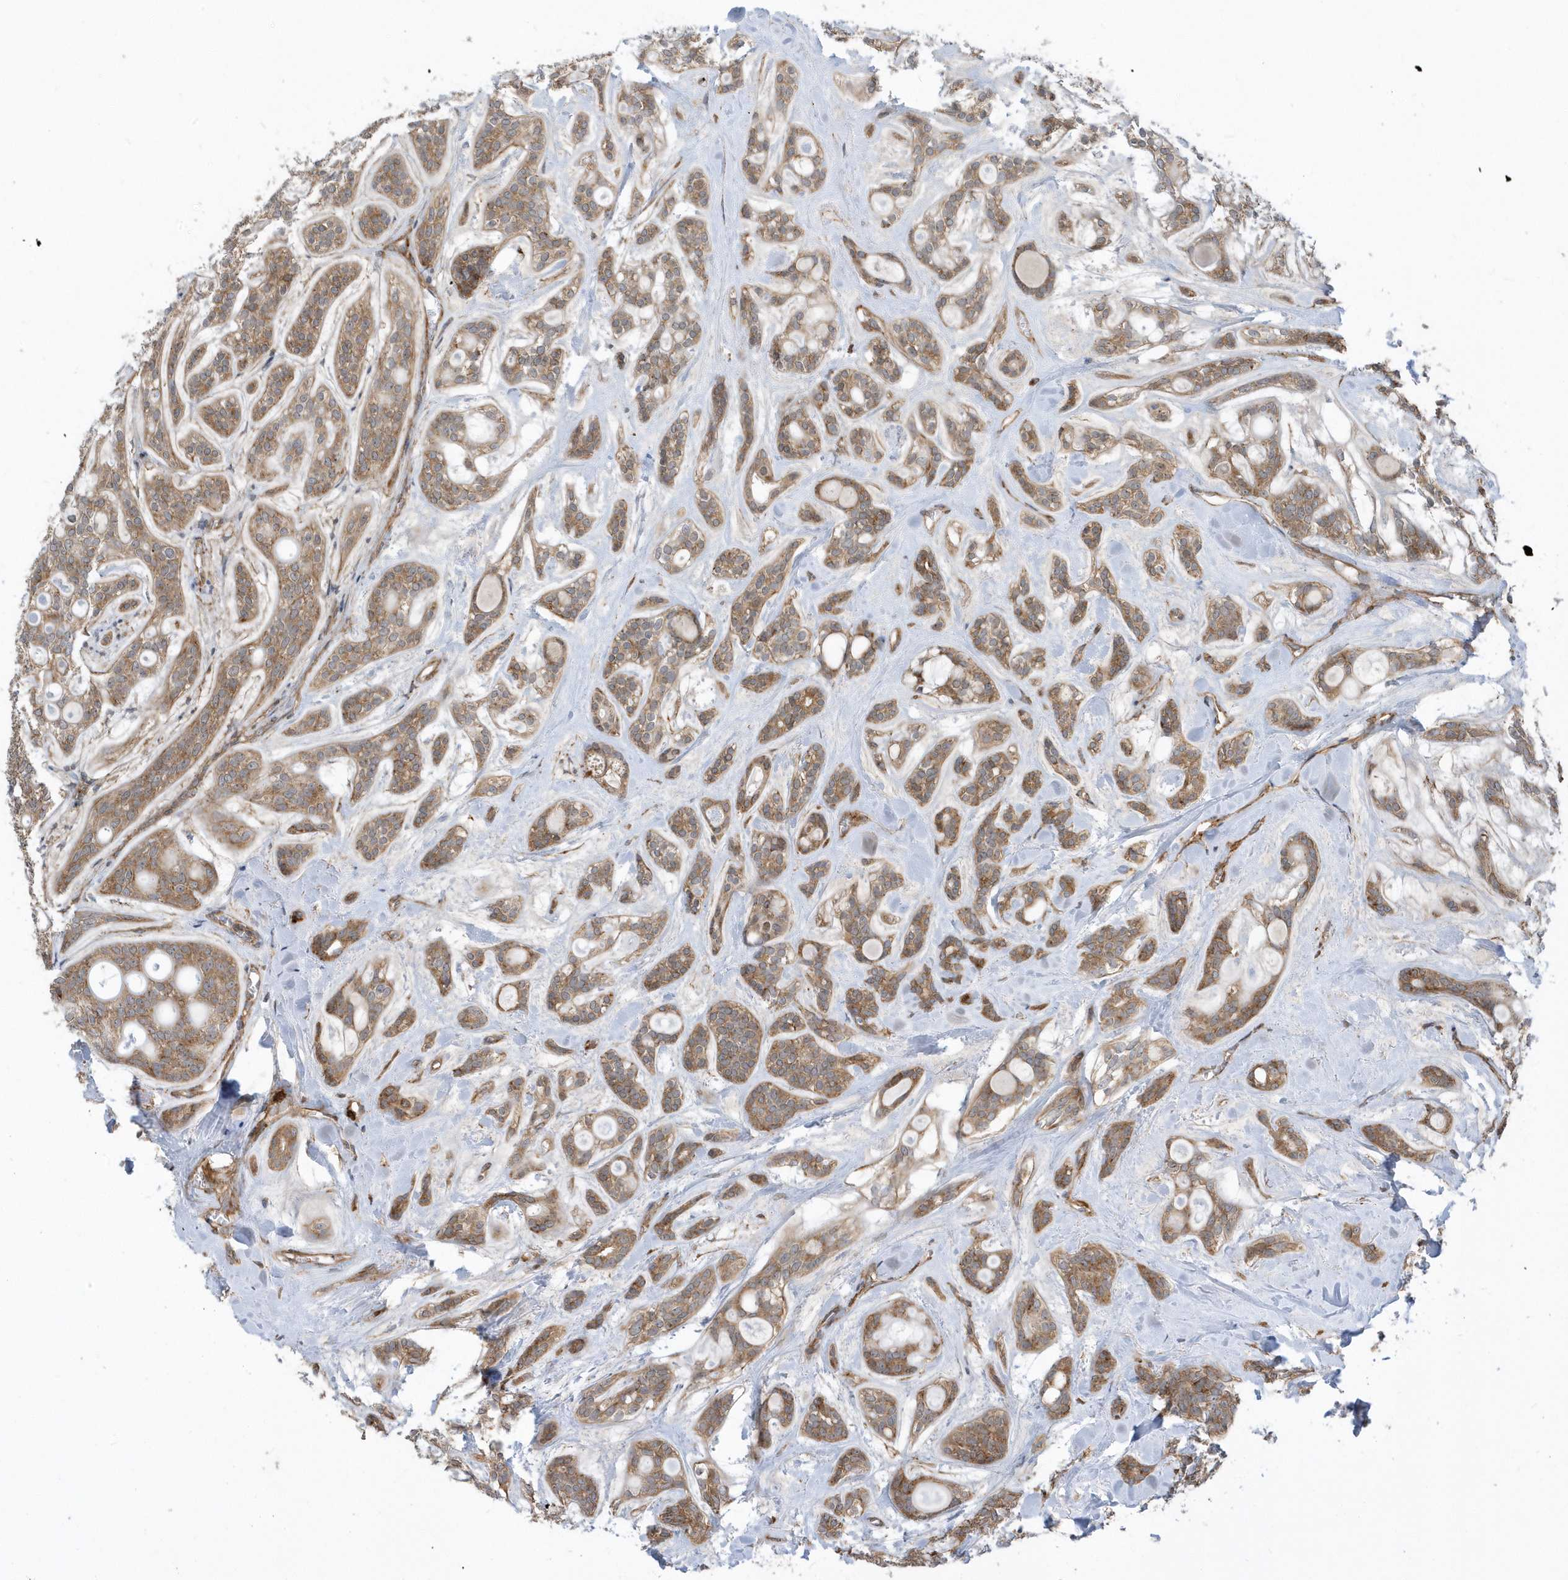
{"staining": {"intensity": "moderate", "quantity": ">75%", "location": "cytoplasmic/membranous"}, "tissue": "head and neck cancer", "cell_type": "Tumor cells", "image_type": "cancer", "snomed": [{"axis": "morphology", "description": "Adenocarcinoma, NOS"}, {"axis": "topography", "description": "Head-Neck"}], "caption": "About >75% of tumor cells in head and neck adenocarcinoma display moderate cytoplasmic/membranous protein positivity as visualized by brown immunohistochemical staining.", "gene": "HRH4", "patient": {"sex": "male", "age": 66}}